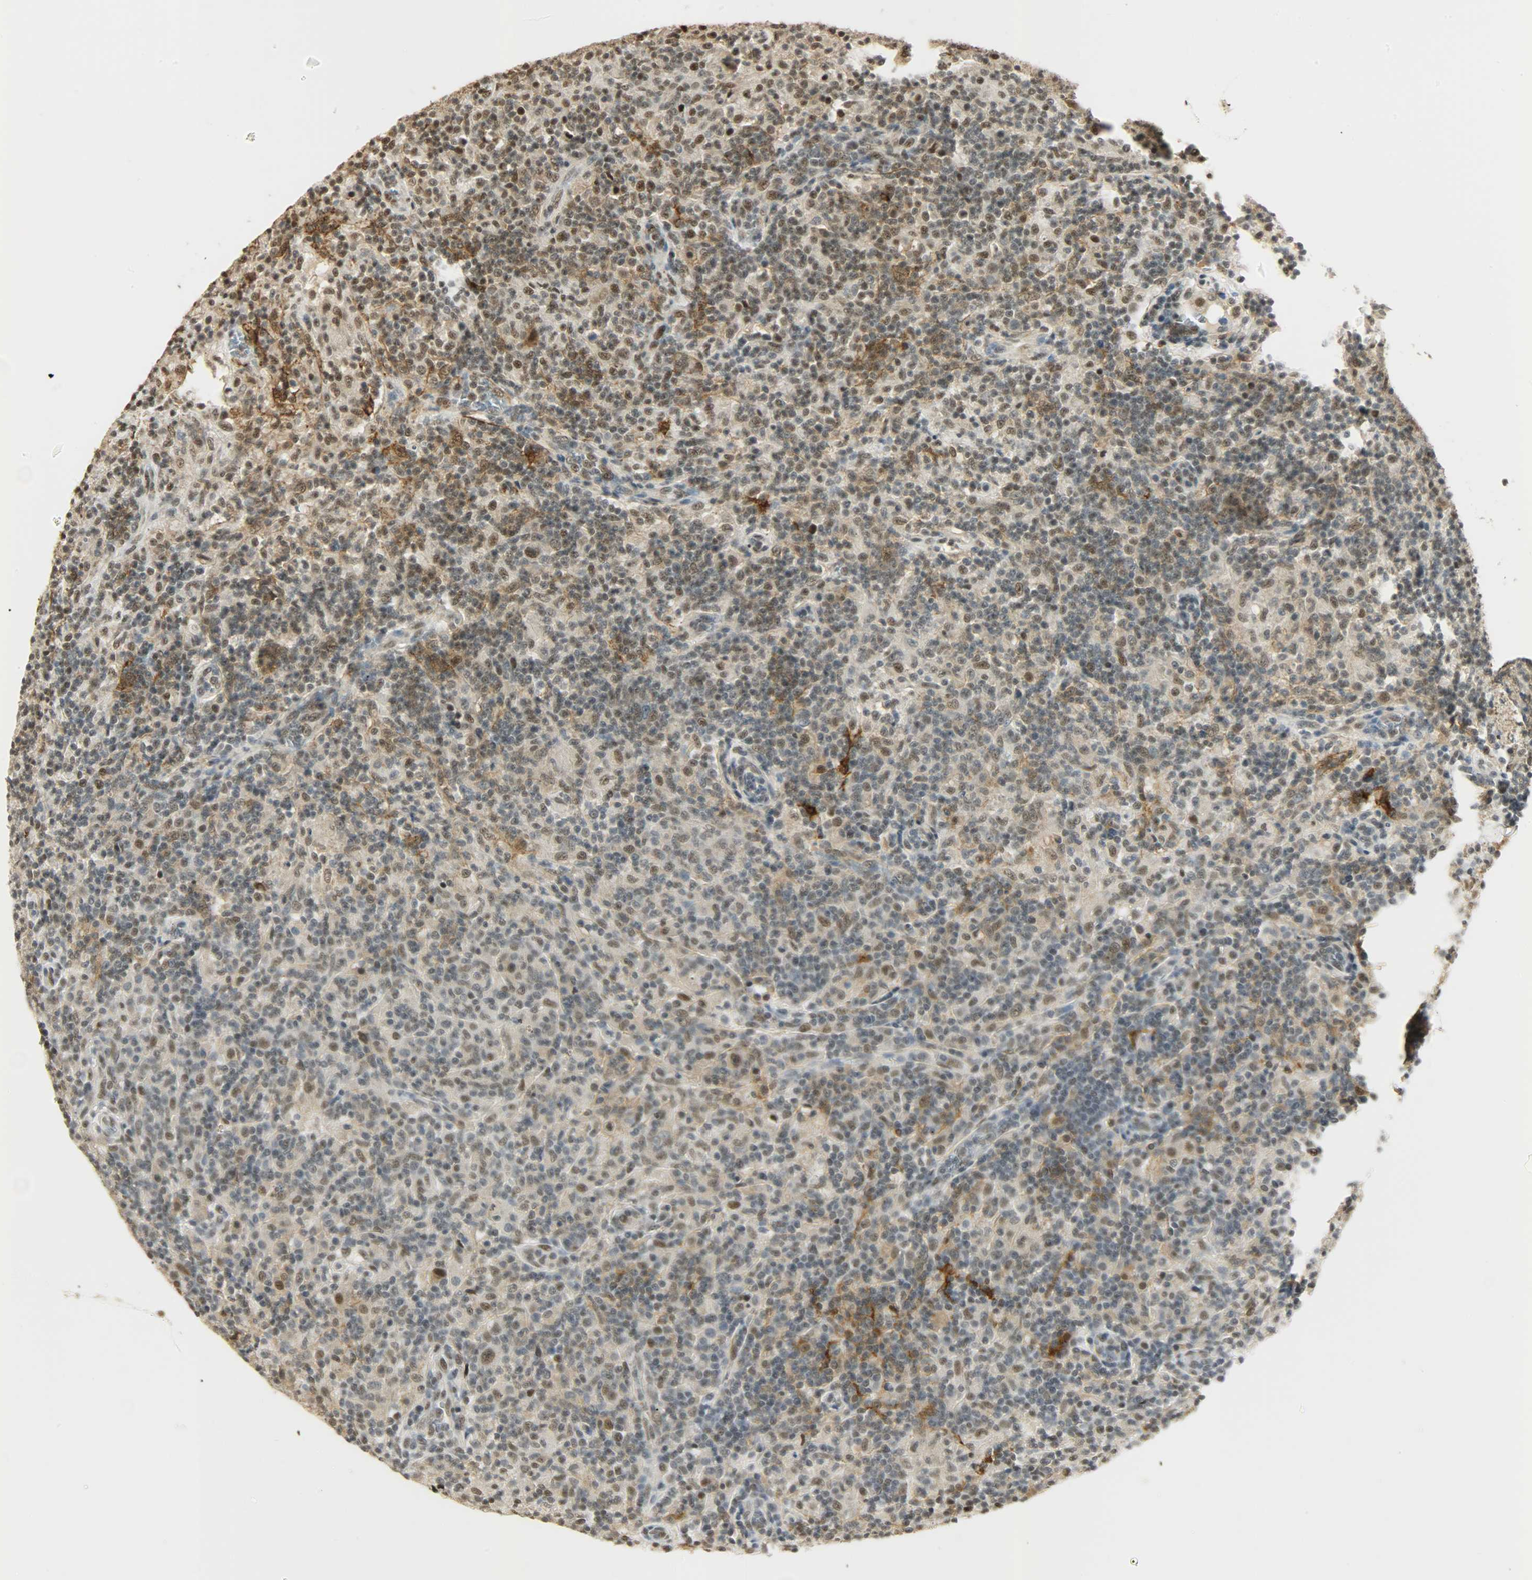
{"staining": {"intensity": "moderate", "quantity": "25%-75%", "location": "nuclear"}, "tissue": "lymphoma", "cell_type": "Tumor cells", "image_type": "cancer", "snomed": [{"axis": "morphology", "description": "Hodgkin's disease, NOS"}, {"axis": "topography", "description": "Lymph node"}], "caption": "Hodgkin's disease tissue shows moderate nuclear staining in approximately 25%-75% of tumor cells, visualized by immunohistochemistry.", "gene": "NGFR", "patient": {"sex": "male", "age": 70}}